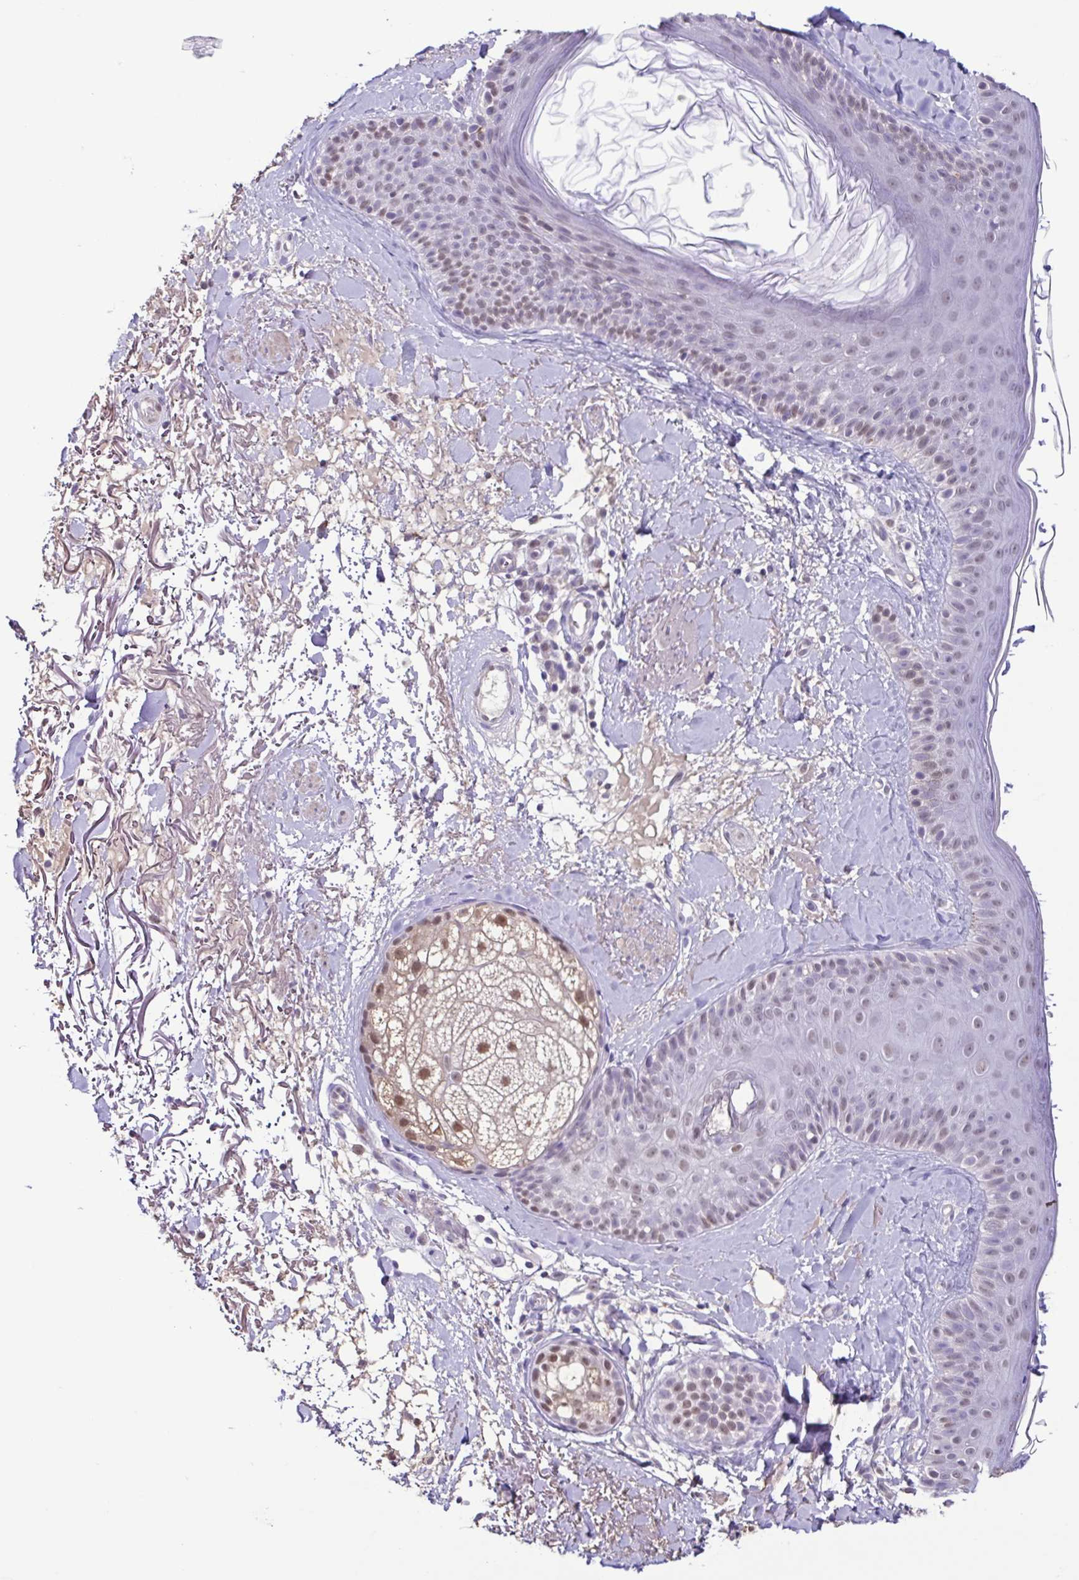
{"staining": {"intensity": "negative", "quantity": "none", "location": "none"}, "tissue": "skin", "cell_type": "Fibroblasts", "image_type": "normal", "snomed": [{"axis": "morphology", "description": "Normal tissue, NOS"}, {"axis": "topography", "description": "Skin"}], "caption": "Photomicrograph shows no protein expression in fibroblasts of normal skin. Brightfield microscopy of immunohistochemistry stained with DAB (brown) and hematoxylin (blue), captured at high magnification.", "gene": "ACTRT3", "patient": {"sex": "male", "age": 73}}